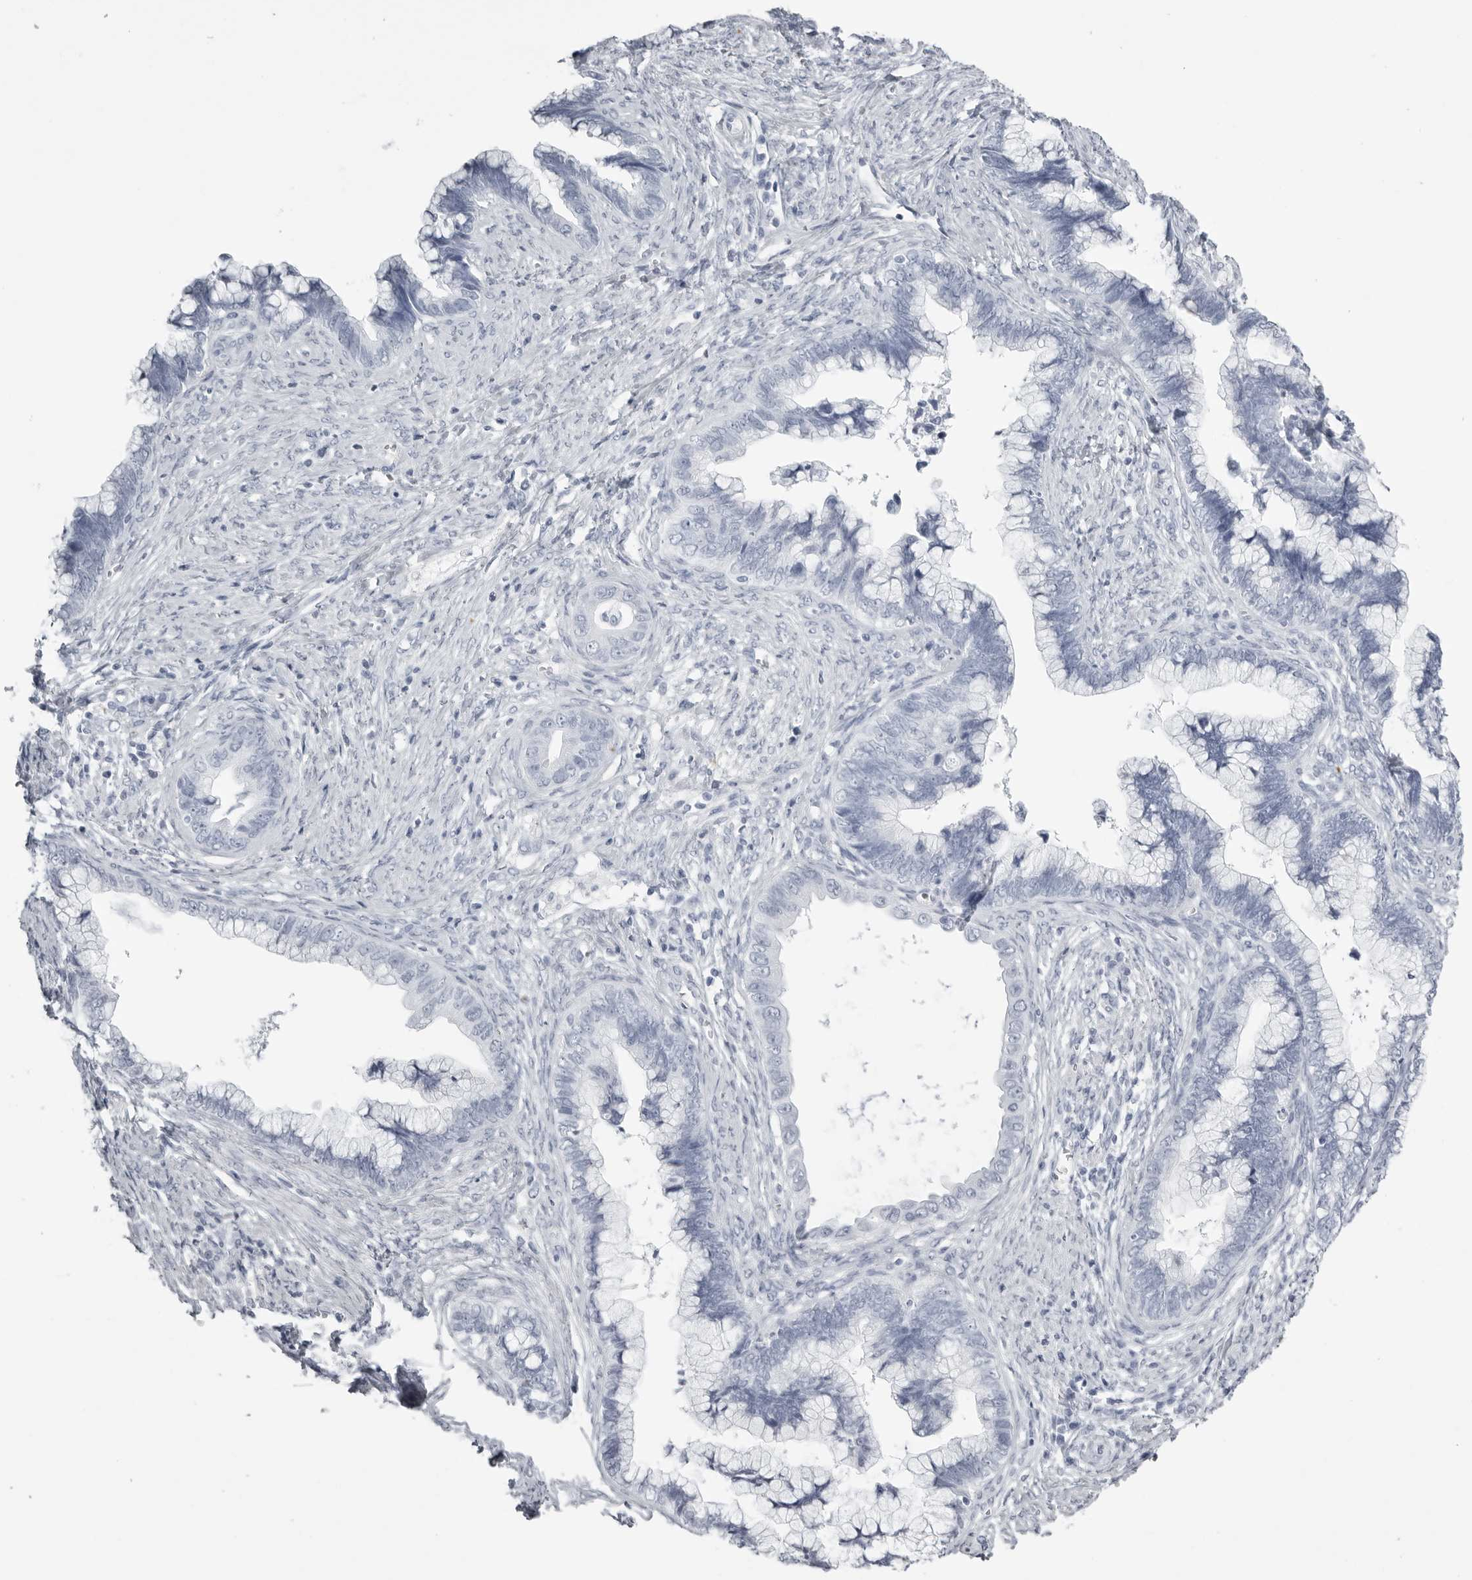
{"staining": {"intensity": "negative", "quantity": "none", "location": "none"}, "tissue": "cervical cancer", "cell_type": "Tumor cells", "image_type": "cancer", "snomed": [{"axis": "morphology", "description": "Adenocarcinoma, NOS"}, {"axis": "topography", "description": "Cervix"}], "caption": "This is a image of immunohistochemistry staining of cervical adenocarcinoma, which shows no expression in tumor cells.", "gene": "KLK9", "patient": {"sex": "female", "age": 44}}